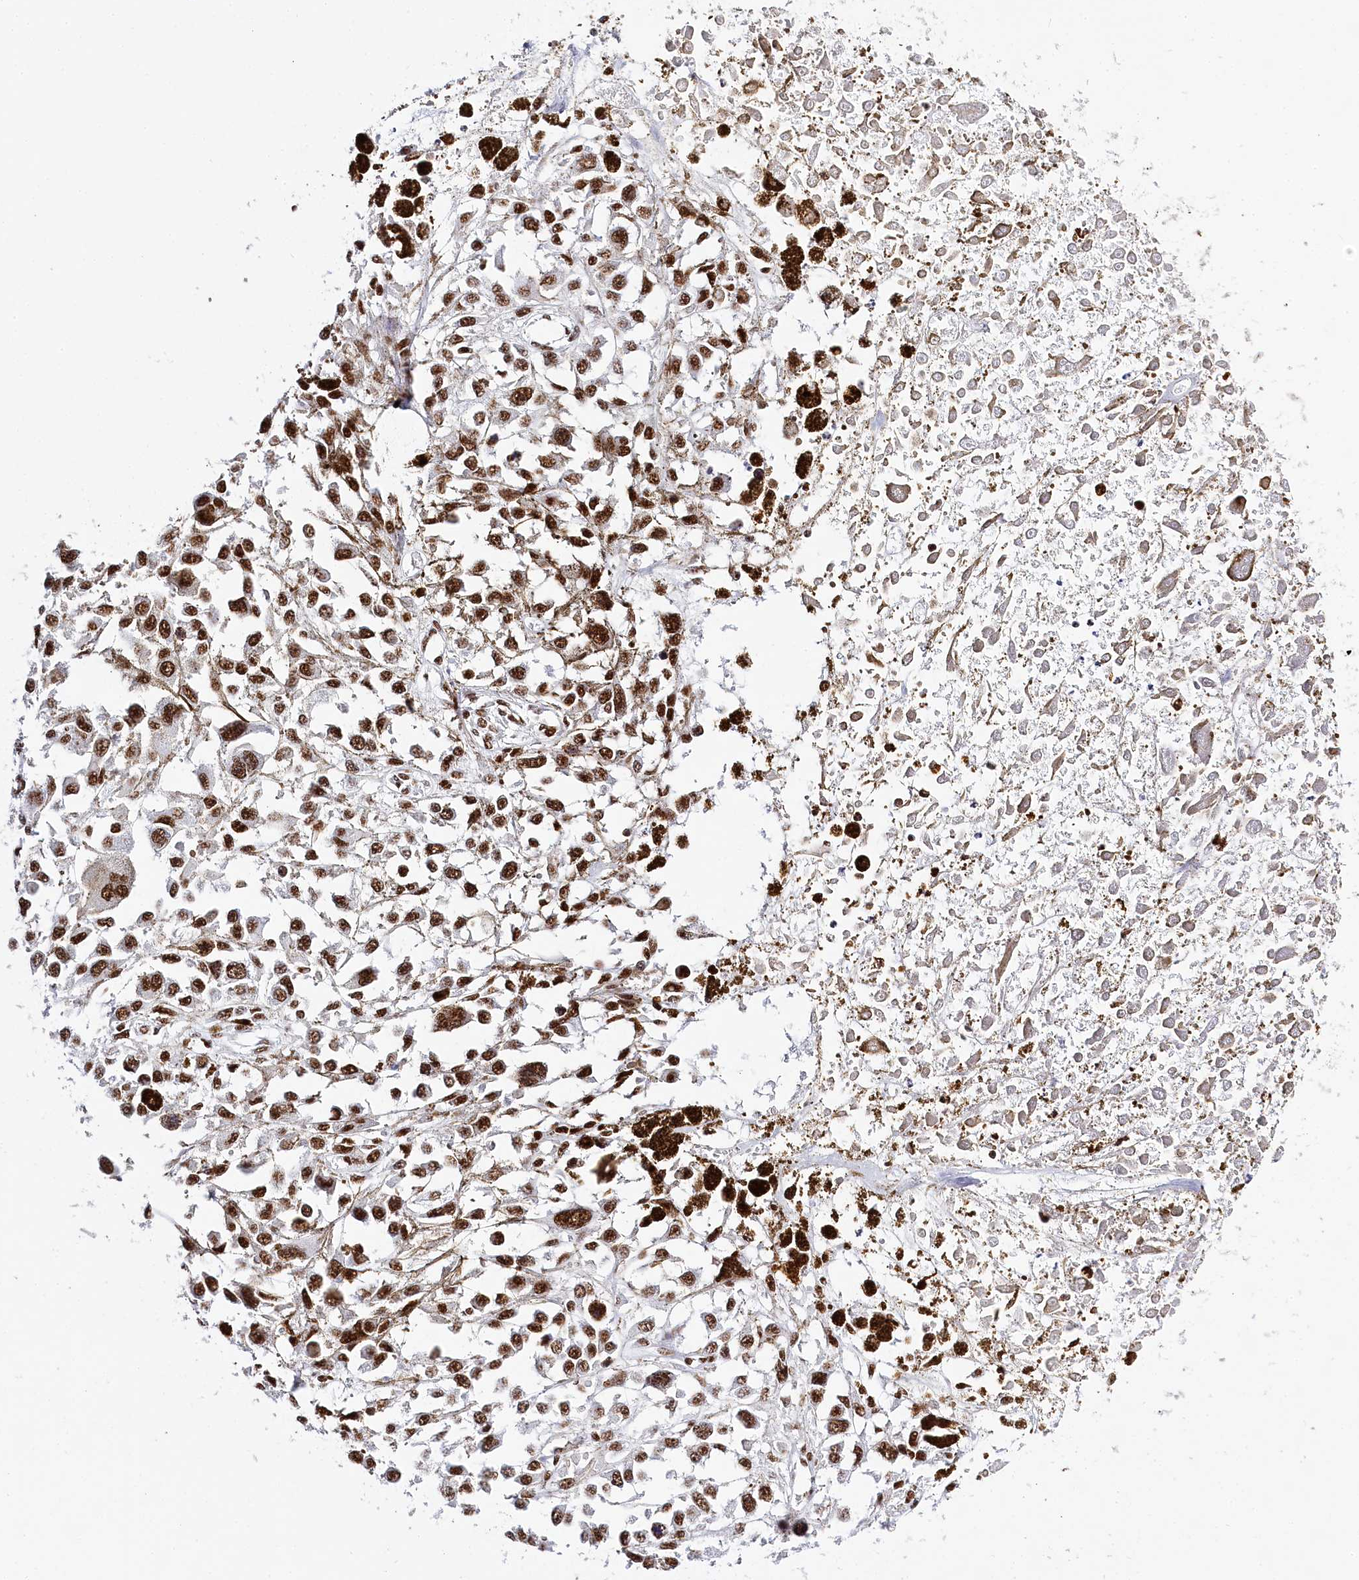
{"staining": {"intensity": "moderate", "quantity": ">75%", "location": "nuclear"}, "tissue": "melanoma", "cell_type": "Tumor cells", "image_type": "cancer", "snomed": [{"axis": "morphology", "description": "Malignant melanoma, Metastatic site"}, {"axis": "topography", "description": "Lymph node"}], "caption": "Melanoma stained with a protein marker shows moderate staining in tumor cells.", "gene": "BARD1", "patient": {"sex": "male", "age": 59}}